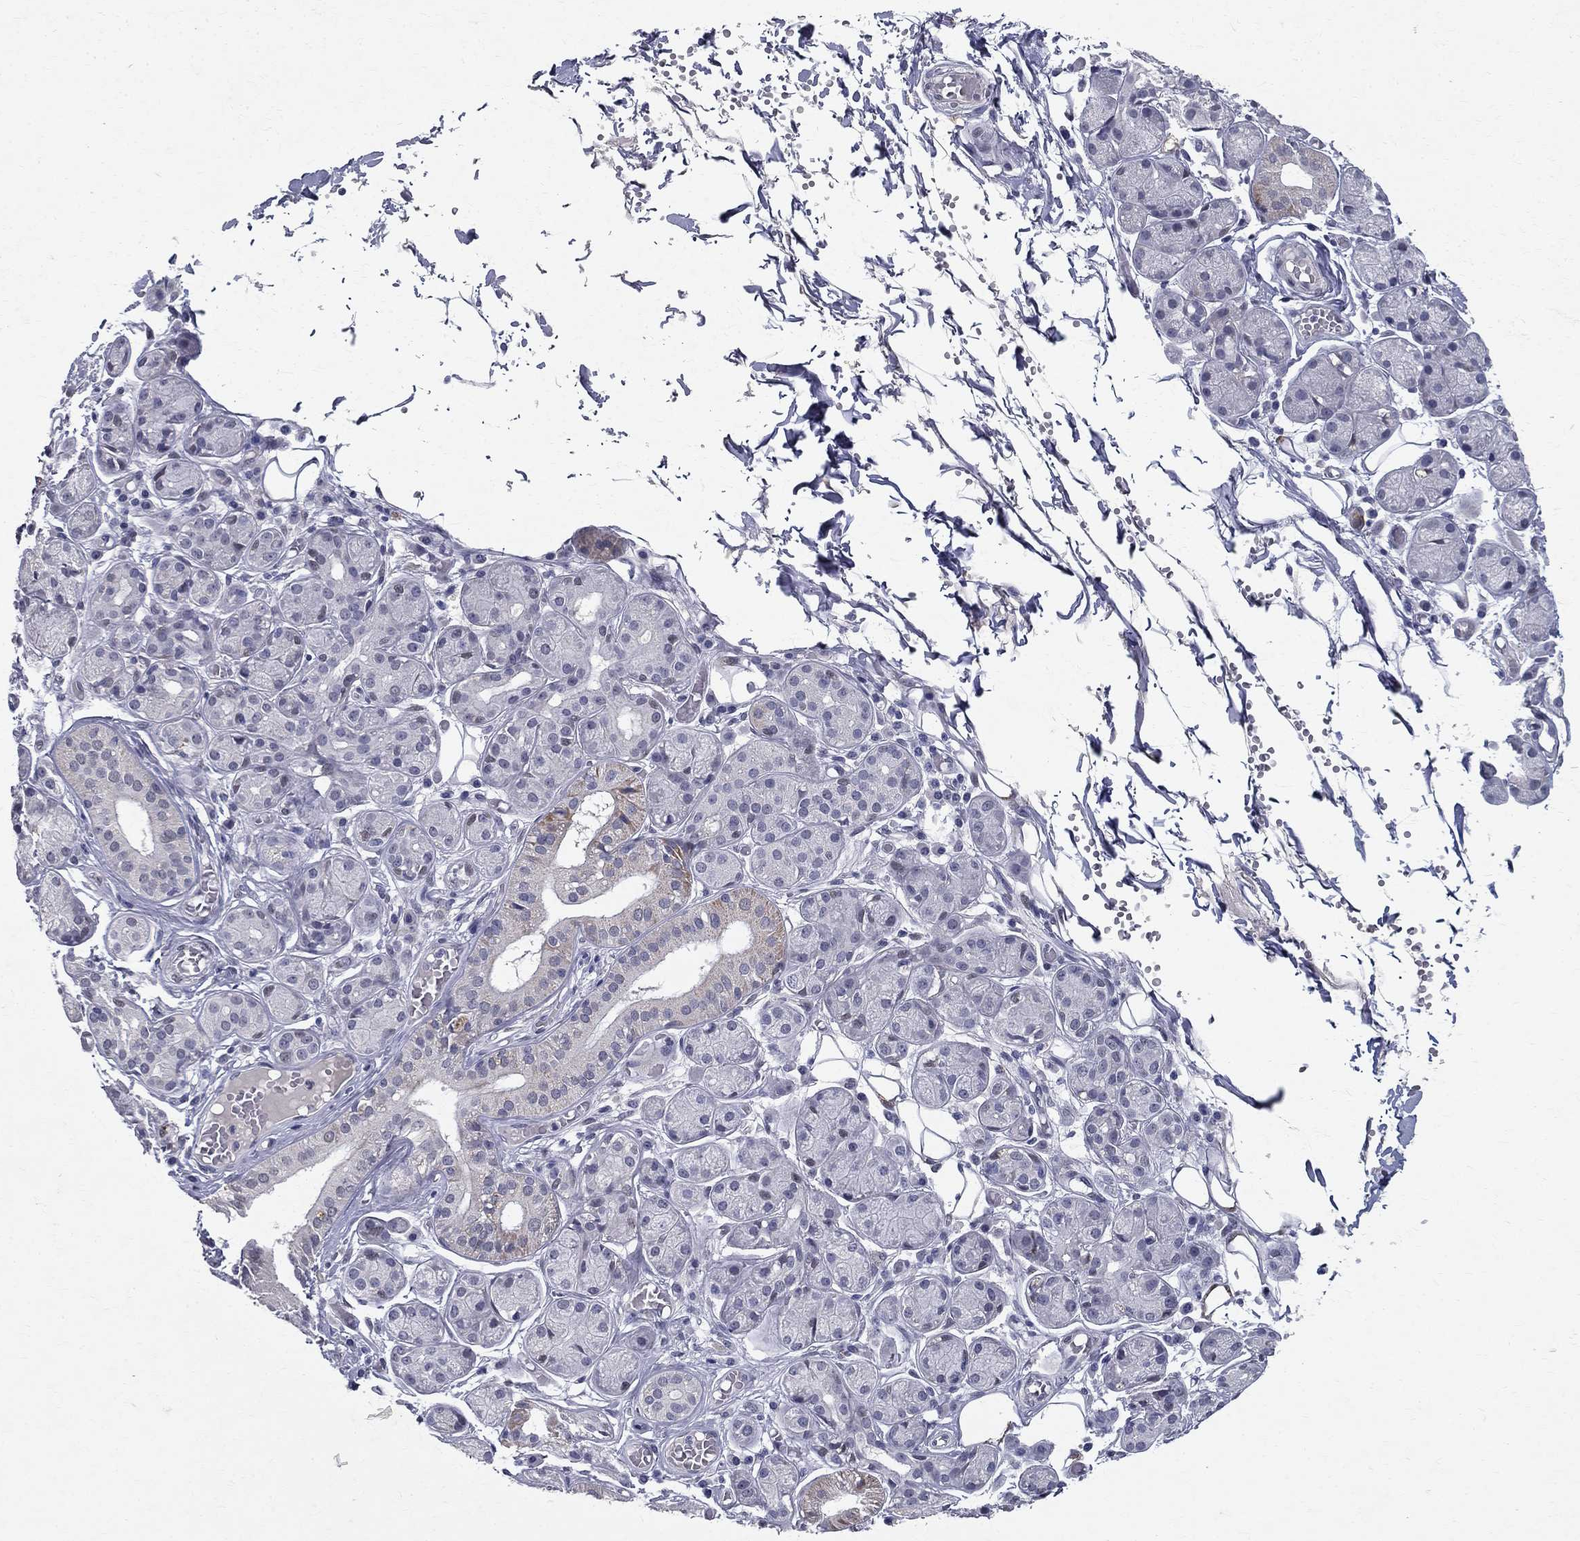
{"staining": {"intensity": "moderate", "quantity": "<25%", "location": "cytoplasmic/membranous"}, "tissue": "salivary gland", "cell_type": "Glandular cells", "image_type": "normal", "snomed": [{"axis": "morphology", "description": "Normal tissue, NOS"}, {"axis": "topography", "description": "Salivary gland"}, {"axis": "topography", "description": "Peripheral nerve tissue"}], "caption": "DAB immunohistochemical staining of benign salivary gland shows moderate cytoplasmic/membranous protein positivity in about <25% of glandular cells.", "gene": "RBFOX1", "patient": {"sex": "male", "age": 71}}